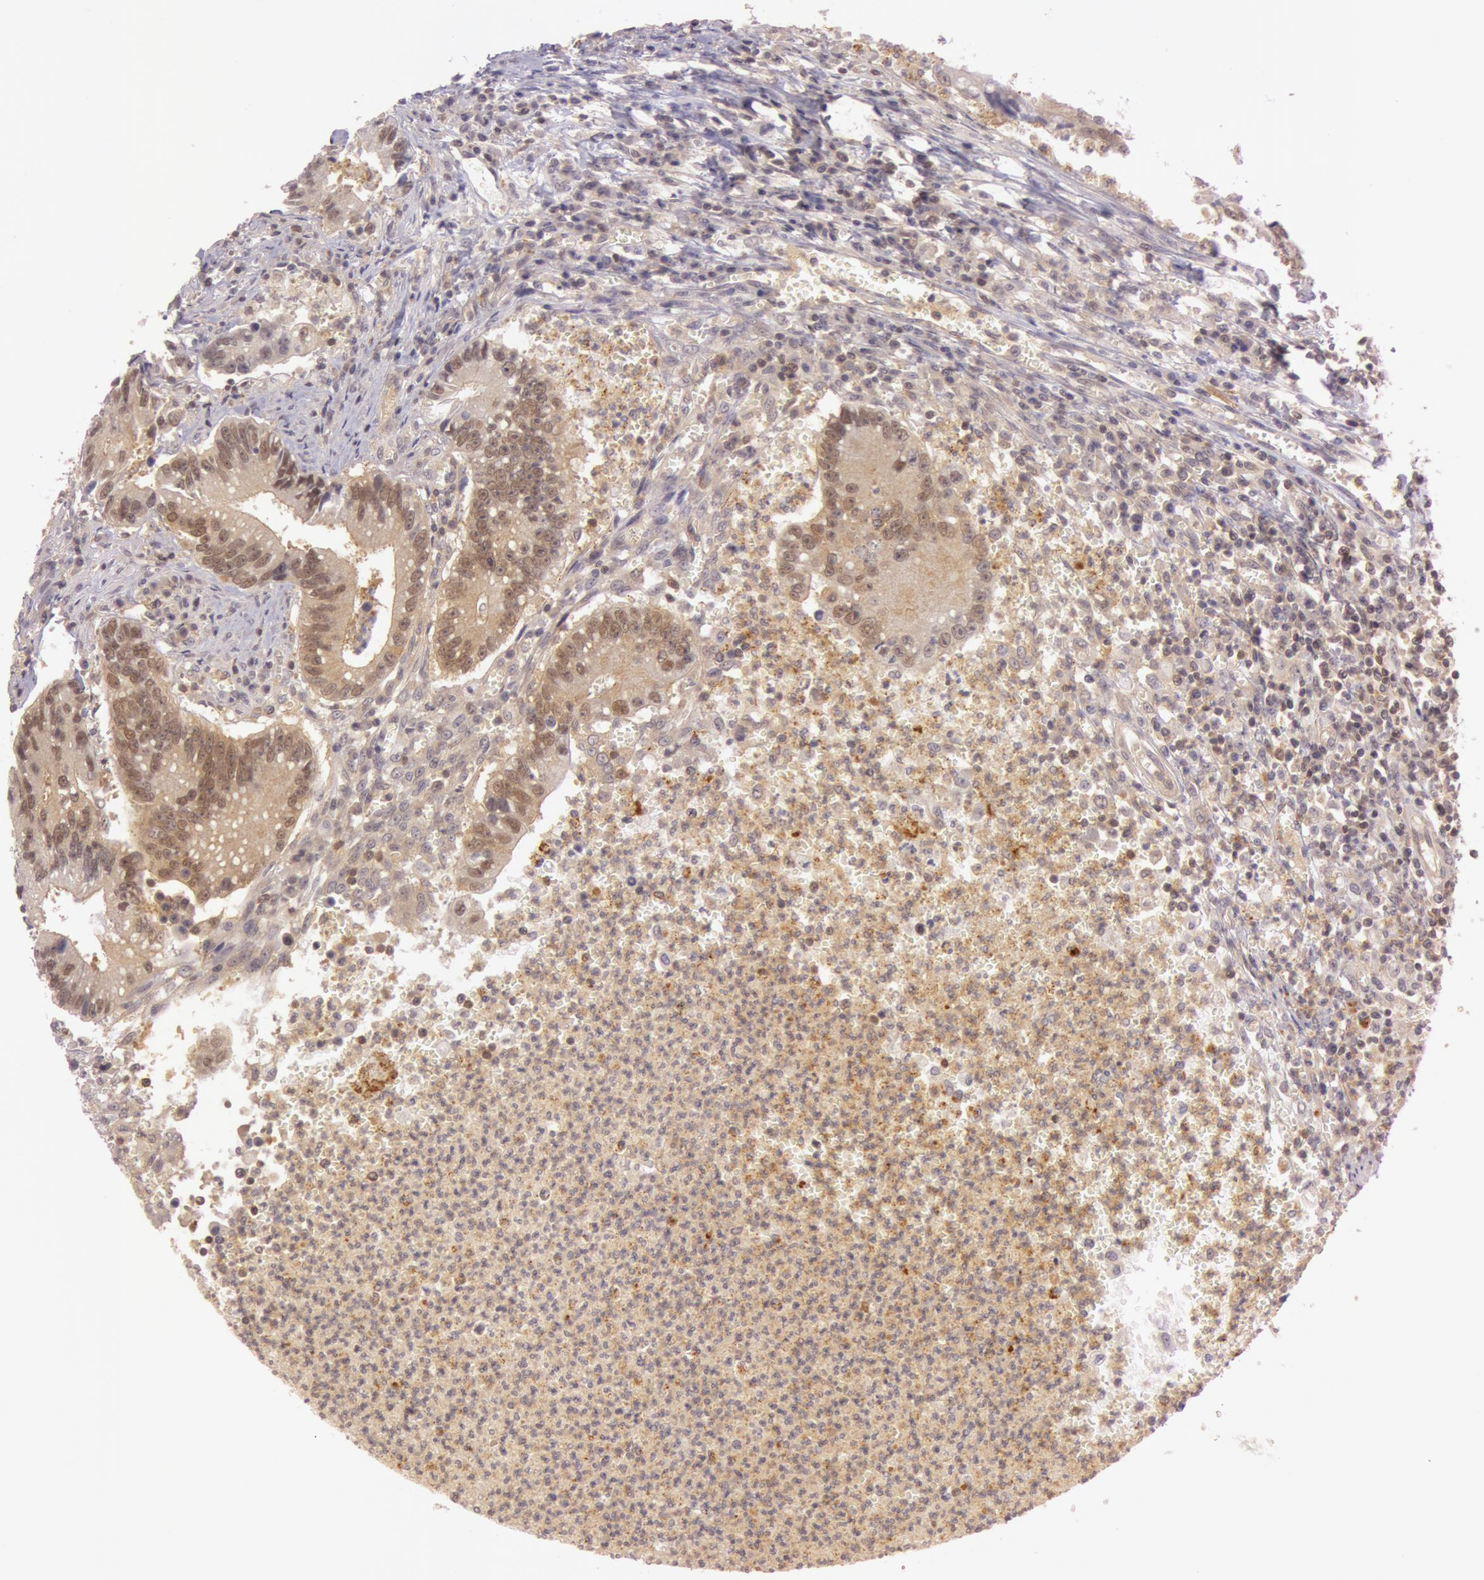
{"staining": {"intensity": "weak", "quantity": ">75%", "location": "cytoplasmic/membranous"}, "tissue": "colorectal cancer", "cell_type": "Tumor cells", "image_type": "cancer", "snomed": [{"axis": "morphology", "description": "Adenocarcinoma, NOS"}, {"axis": "topography", "description": "Rectum"}], "caption": "Adenocarcinoma (colorectal) stained with DAB immunohistochemistry shows low levels of weak cytoplasmic/membranous expression in about >75% of tumor cells.", "gene": "ATG2B", "patient": {"sex": "female", "age": 81}}